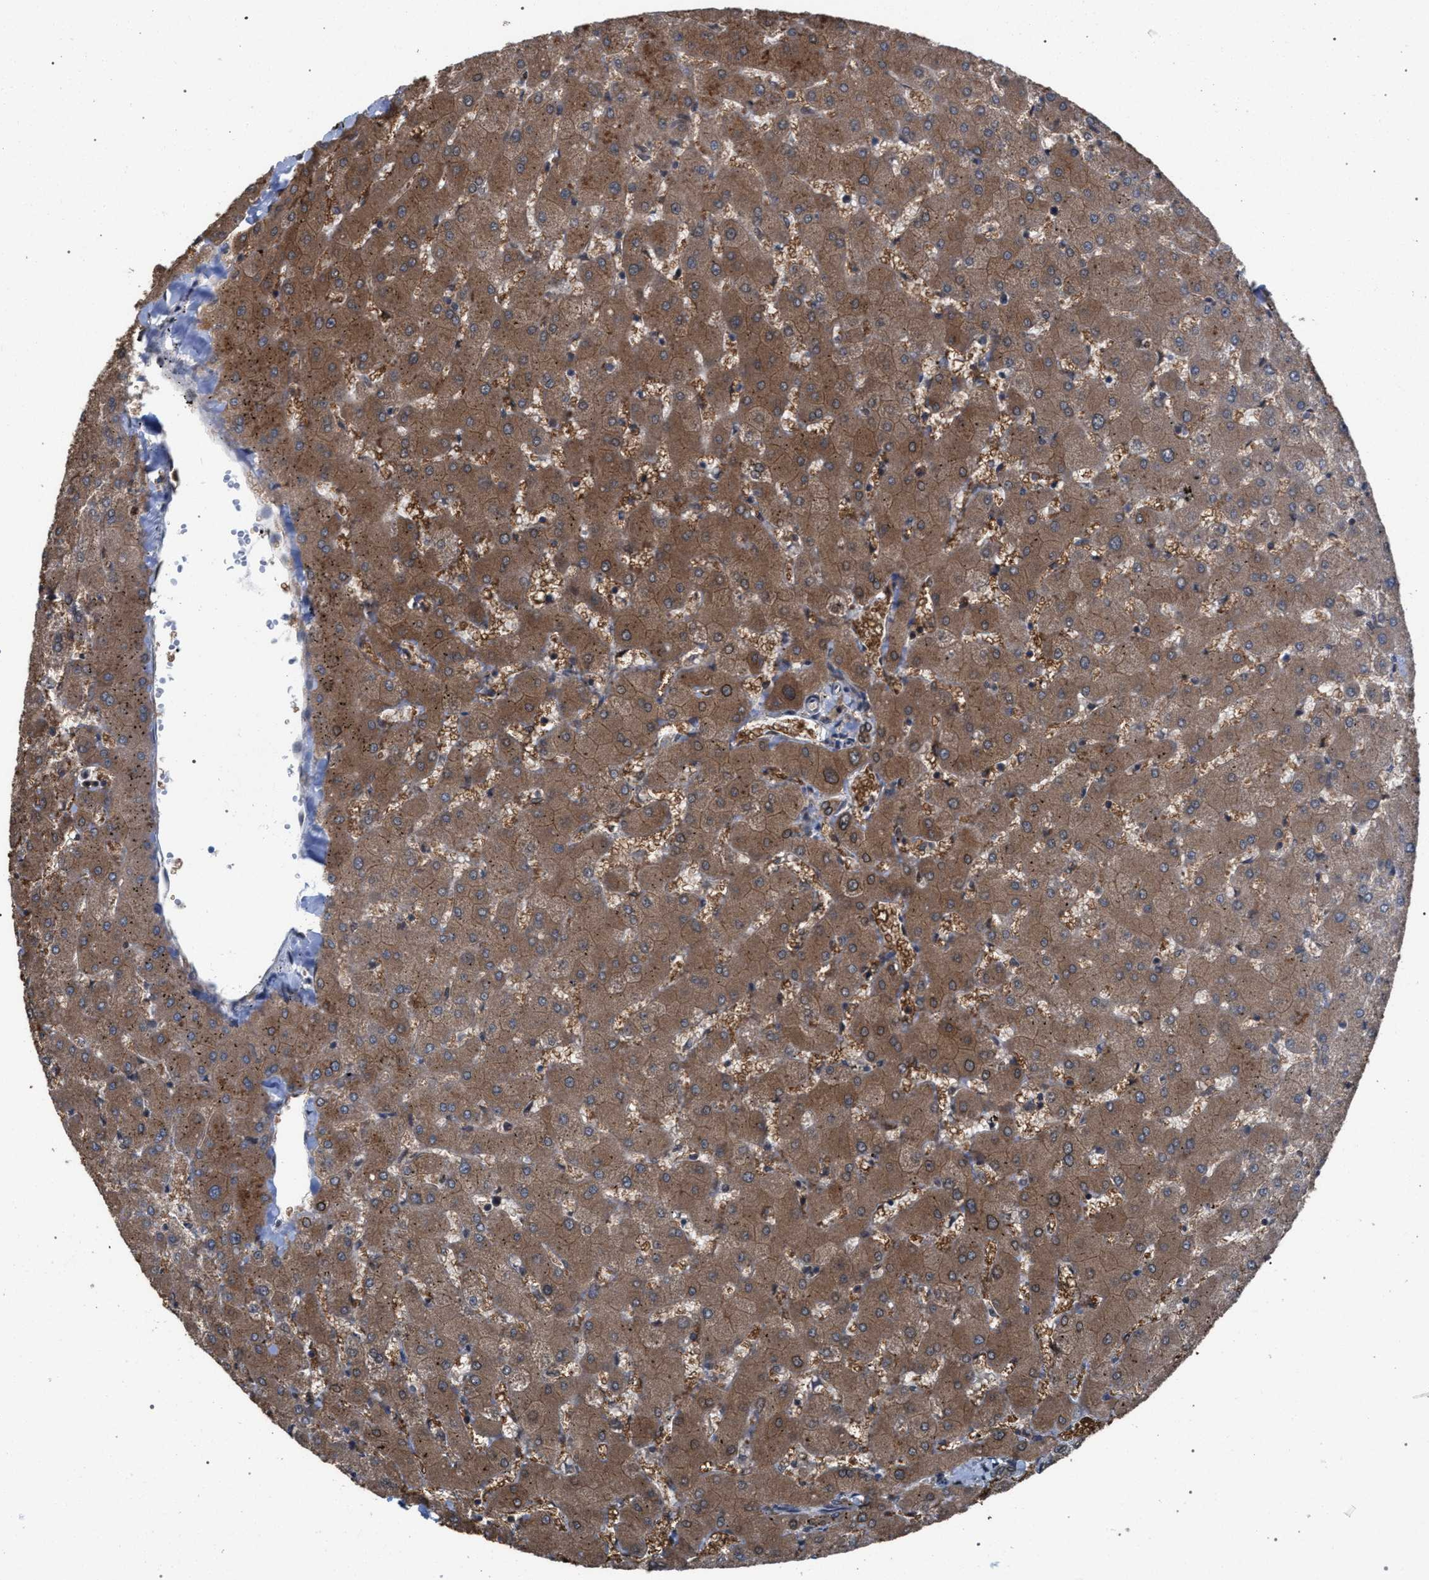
{"staining": {"intensity": "weak", "quantity": ">75%", "location": "cytoplasmic/membranous"}, "tissue": "liver", "cell_type": "Cholangiocytes", "image_type": "normal", "snomed": [{"axis": "morphology", "description": "Normal tissue, NOS"}, {"axis": "topography", "description": "Liver"}], "caption": "The histopathology image exhibits immunohistochemical staining of benign liver. There is weak cytoplasmic/membranous expression is seen in about >75% of cholangiocytes.", "gene": "ARPC5L", "patient": {"sex": "female", "age": 63}}